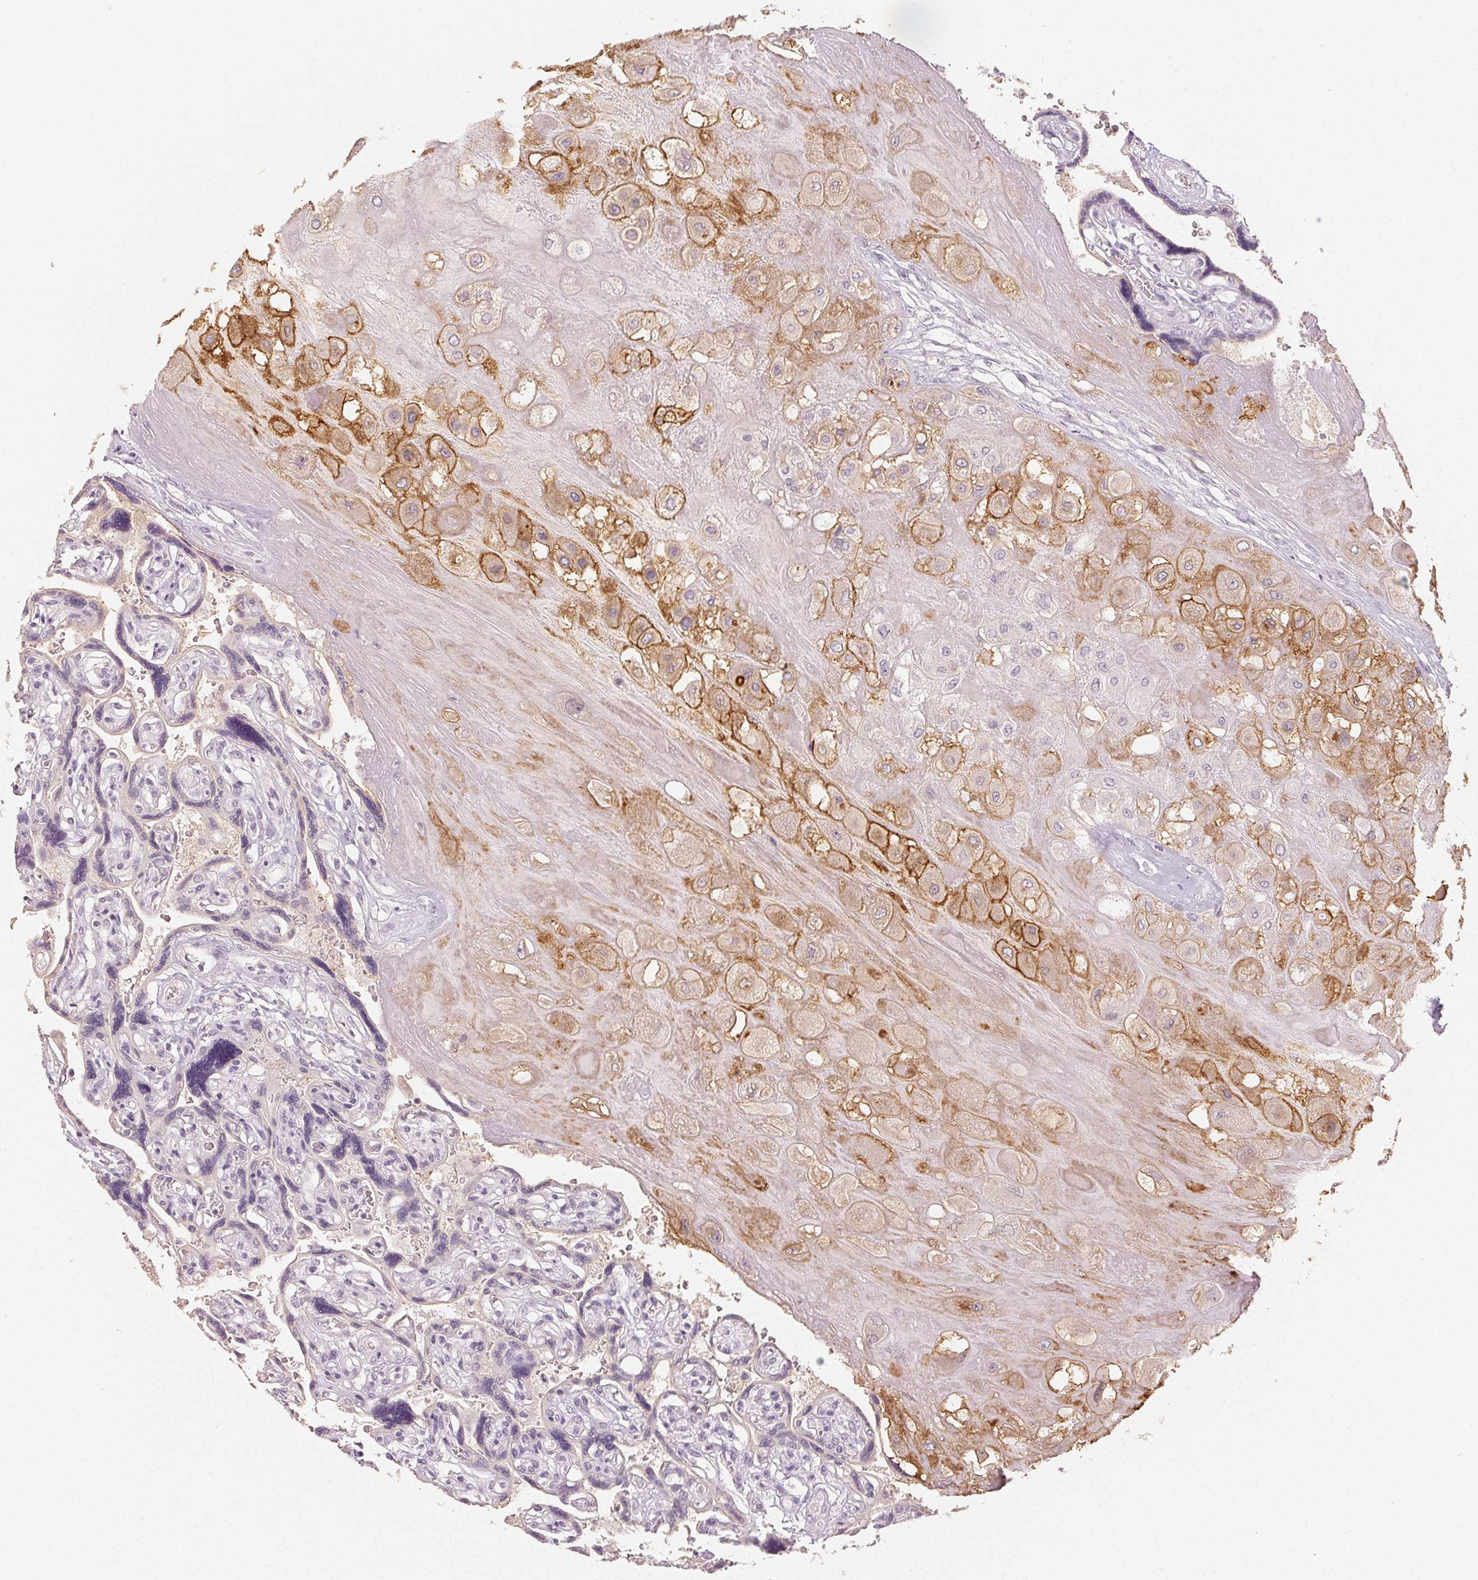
{"staining": {"intensity": "negative", "quantity": "none", "location": "none"}, "tissue": "placenta", "cell_type": "Decidual cells", "image_type": "normal", "snomed": [{"axis": "morphology", "description": "Normal tissue, NOS"}, {"axis": "topography", "description": "Placenta"}], "caption": "Photomicrograph shows no significant protein expression in decidual cells of unremarkable placenta. (Brightfield microscopy of DAB (3,3'-diaminobenzidine) IHC at high magnification).", "gene": "LVRN", "patient": {"sex": "female", "age": 32}}